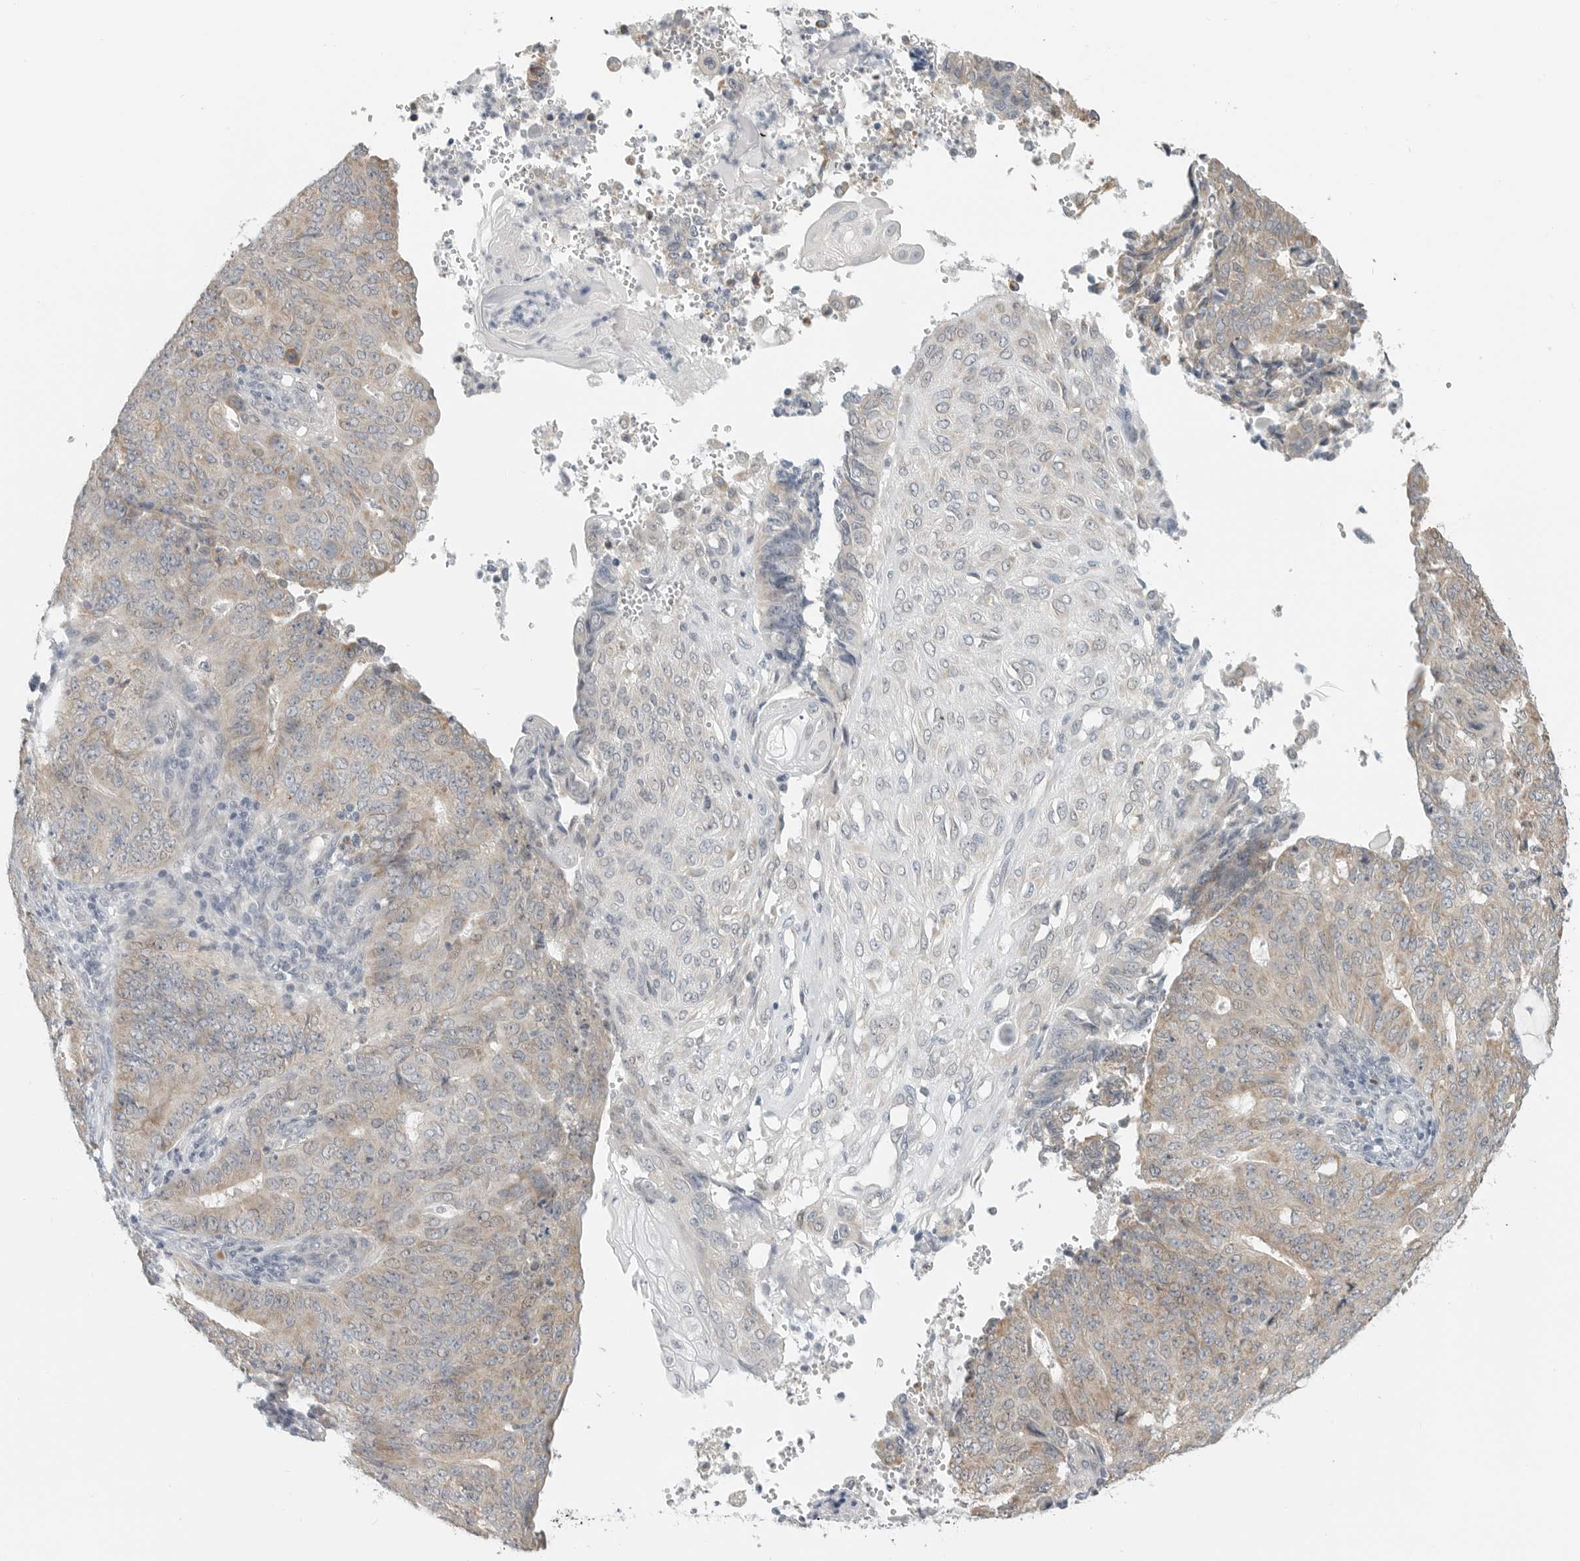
{"staining": {"intensity": "weak", "quantity": "25%-75%", "location": "cytoplasmic/membranous"}, "tissue": "endometrial cancer", "cell_type": "Tumor cells", "image_type": "cancer", "snomed": [{"axis": "morphology", "description": "Adenocarcinoma, NOS"}, {"axis": "topography", "description": "Endometrium"}], "caption": "Protein expression by IHC displays weak cytoplasmic/membranous positivity in about 25%-75% of tumor cells in endometrial cancer (adenocarcinoma).", "gene": "IL12RB2", "patient": {"sex": "female", "age": 32}}